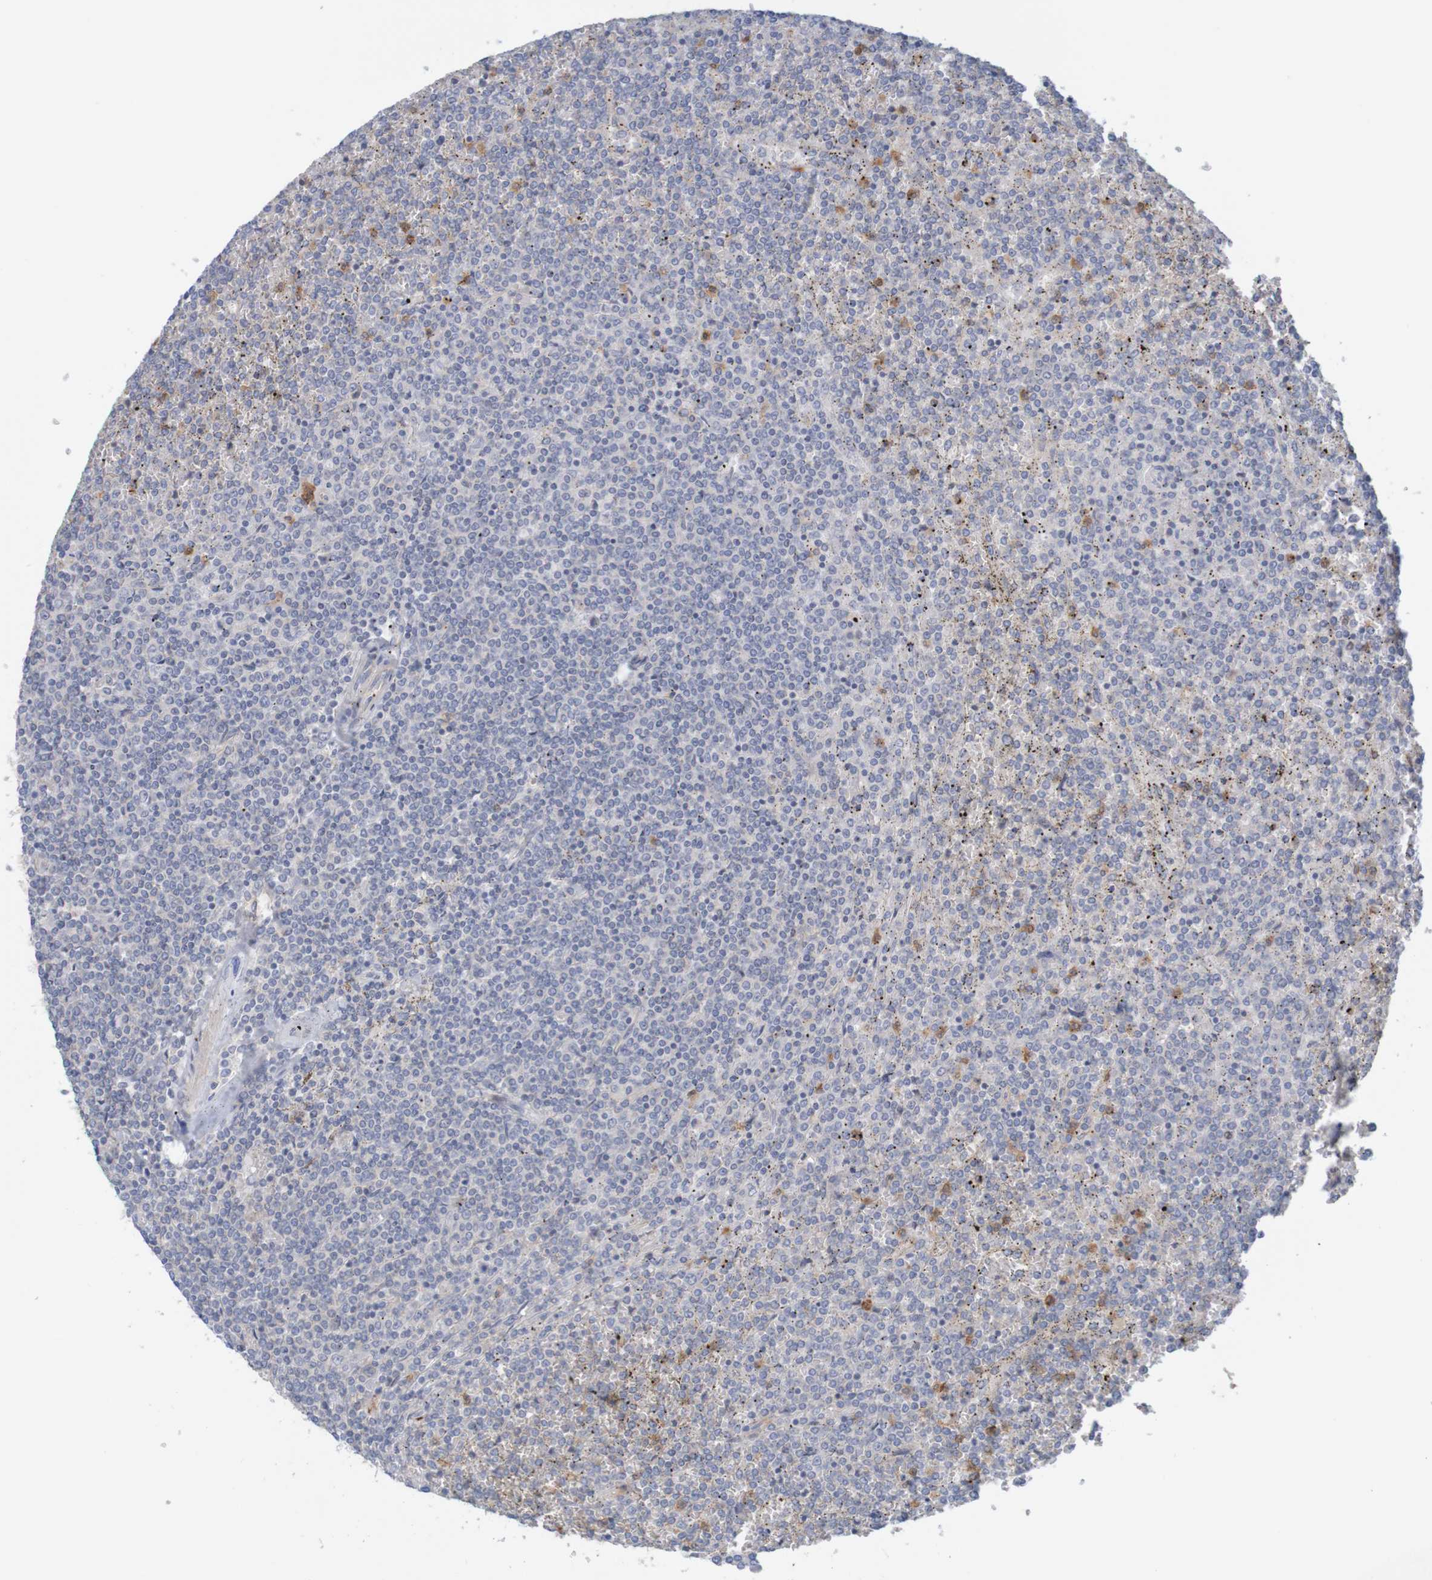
{"staining": {"intensity": "negative", "quantity": "none", "location": "none"}, "tissue": "lymphoma", "cell_type": "Tumor cells", "image_type": "cancer", "snomed": [{"axis": "morphology", "description": "Malignant lymphoma, non-Hodgkin's type, Low grade"}, {"axis": "topography", "description": "Spleen"}], "caption": "DAB immunohistochemical staining of lymphoma exhibits no significant positivity in tumor cells.", "gene": "KRT23", "patient": {"sex": "female", "age": 19}}